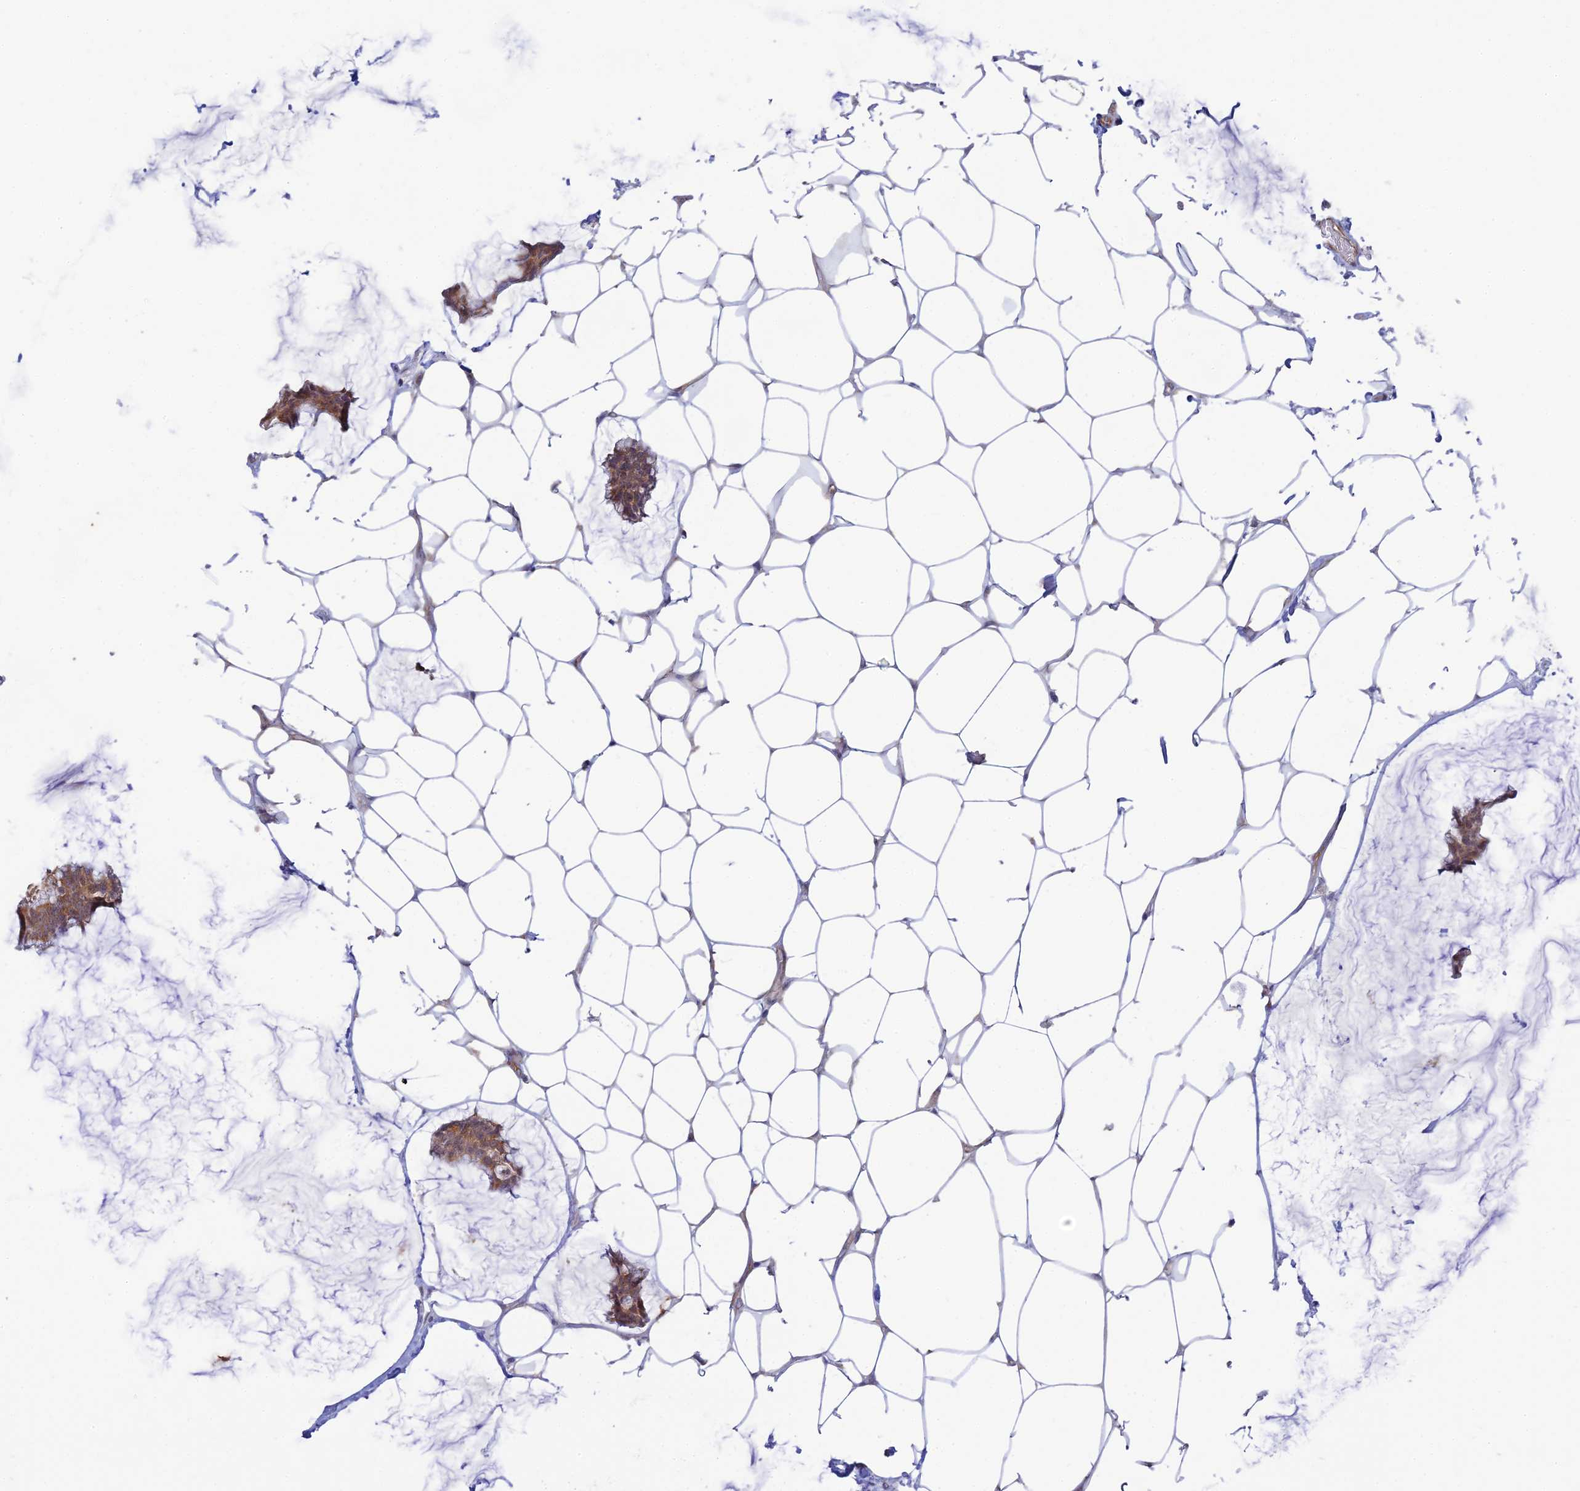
{"staining": {"intensity": "moderate", "quantity": ">75%", "location": "cytoplasmic/membranous"}, "tissue": "breast cancer", "cell_type": "Tumor cells", "image_type": "cancer", "snomed": [{"axis": "morphology", "description": "Duct carcinoma"}, {"axis": "topography", "description": "Breast"}], "caption": "Immunohistochemical staining of human invasive ductal carcinoma (breast) demonstrates medium levels of moderate cytoplasmic/membranous protein staining in about >75% of tumor cells. Nuclei are stained in blue.", "gene": "CFAP92", "patient": {"sex": "female", "age": 93}}